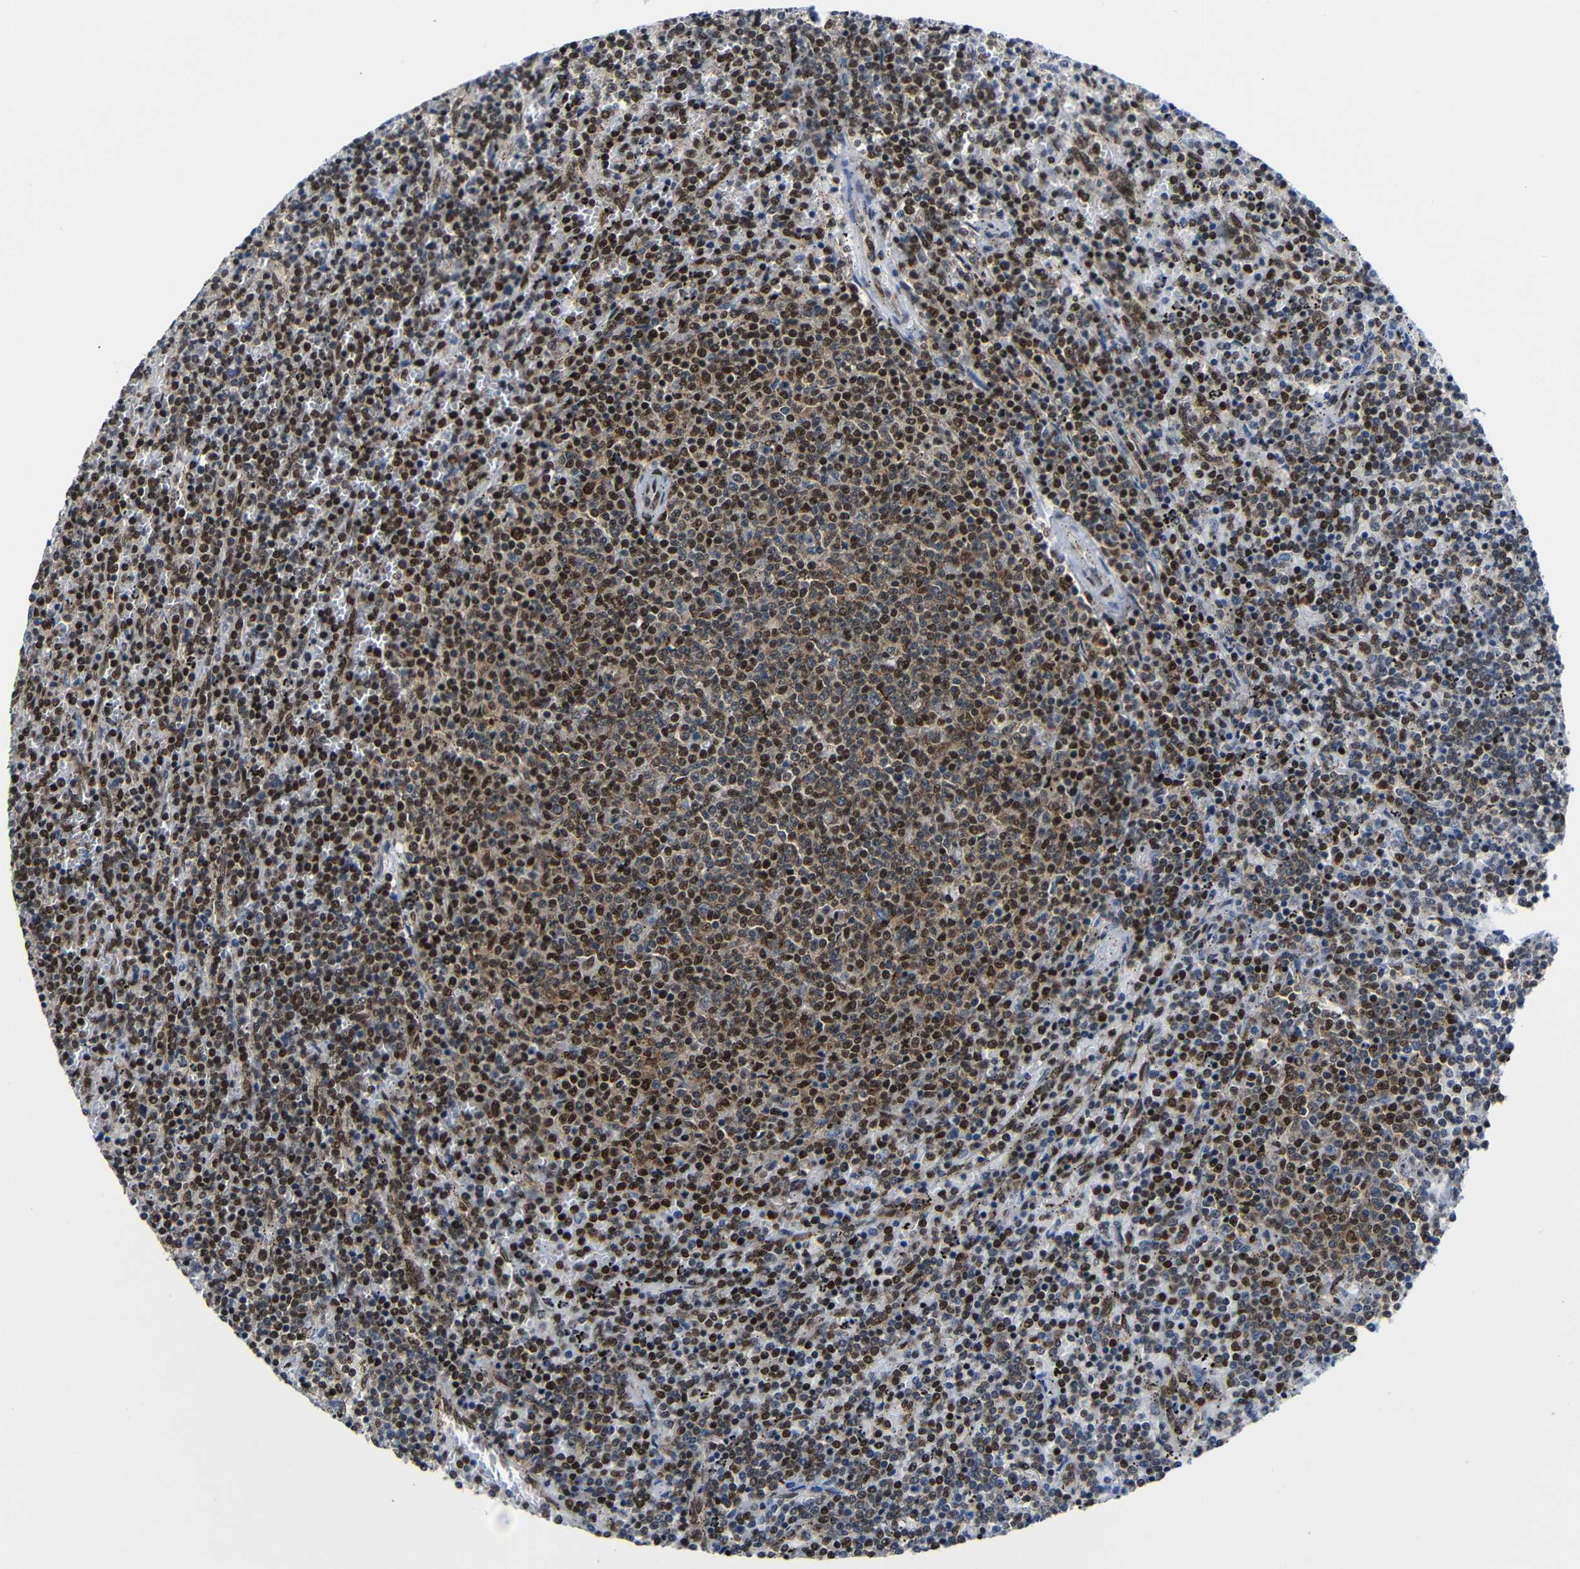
{"staining": {"intensity": "strong", "quantity": "25%-75%", "location": "nuclear"}, "tissue": "lymphoma", "cell_type": "Tumor cells", "image_type": "cancer", "snomed": [{"axis": "morphology", "description": "Malignant lymphoma, non-Hodgkin's type, Low grade"}, {"axis": "topography", "description": "Spleen"}], "caption": "A brown stain shows strong nuclear expression of a protein in human lymphoma tumor cells. (Stains: DAB (3,3'-diaminobenzidine) in brown, nuclei in blue, Microscopy: brightfield microscopy at high magnification).", "gene": "PTBP1", "patient": {"sex": "female", "age": 50}}